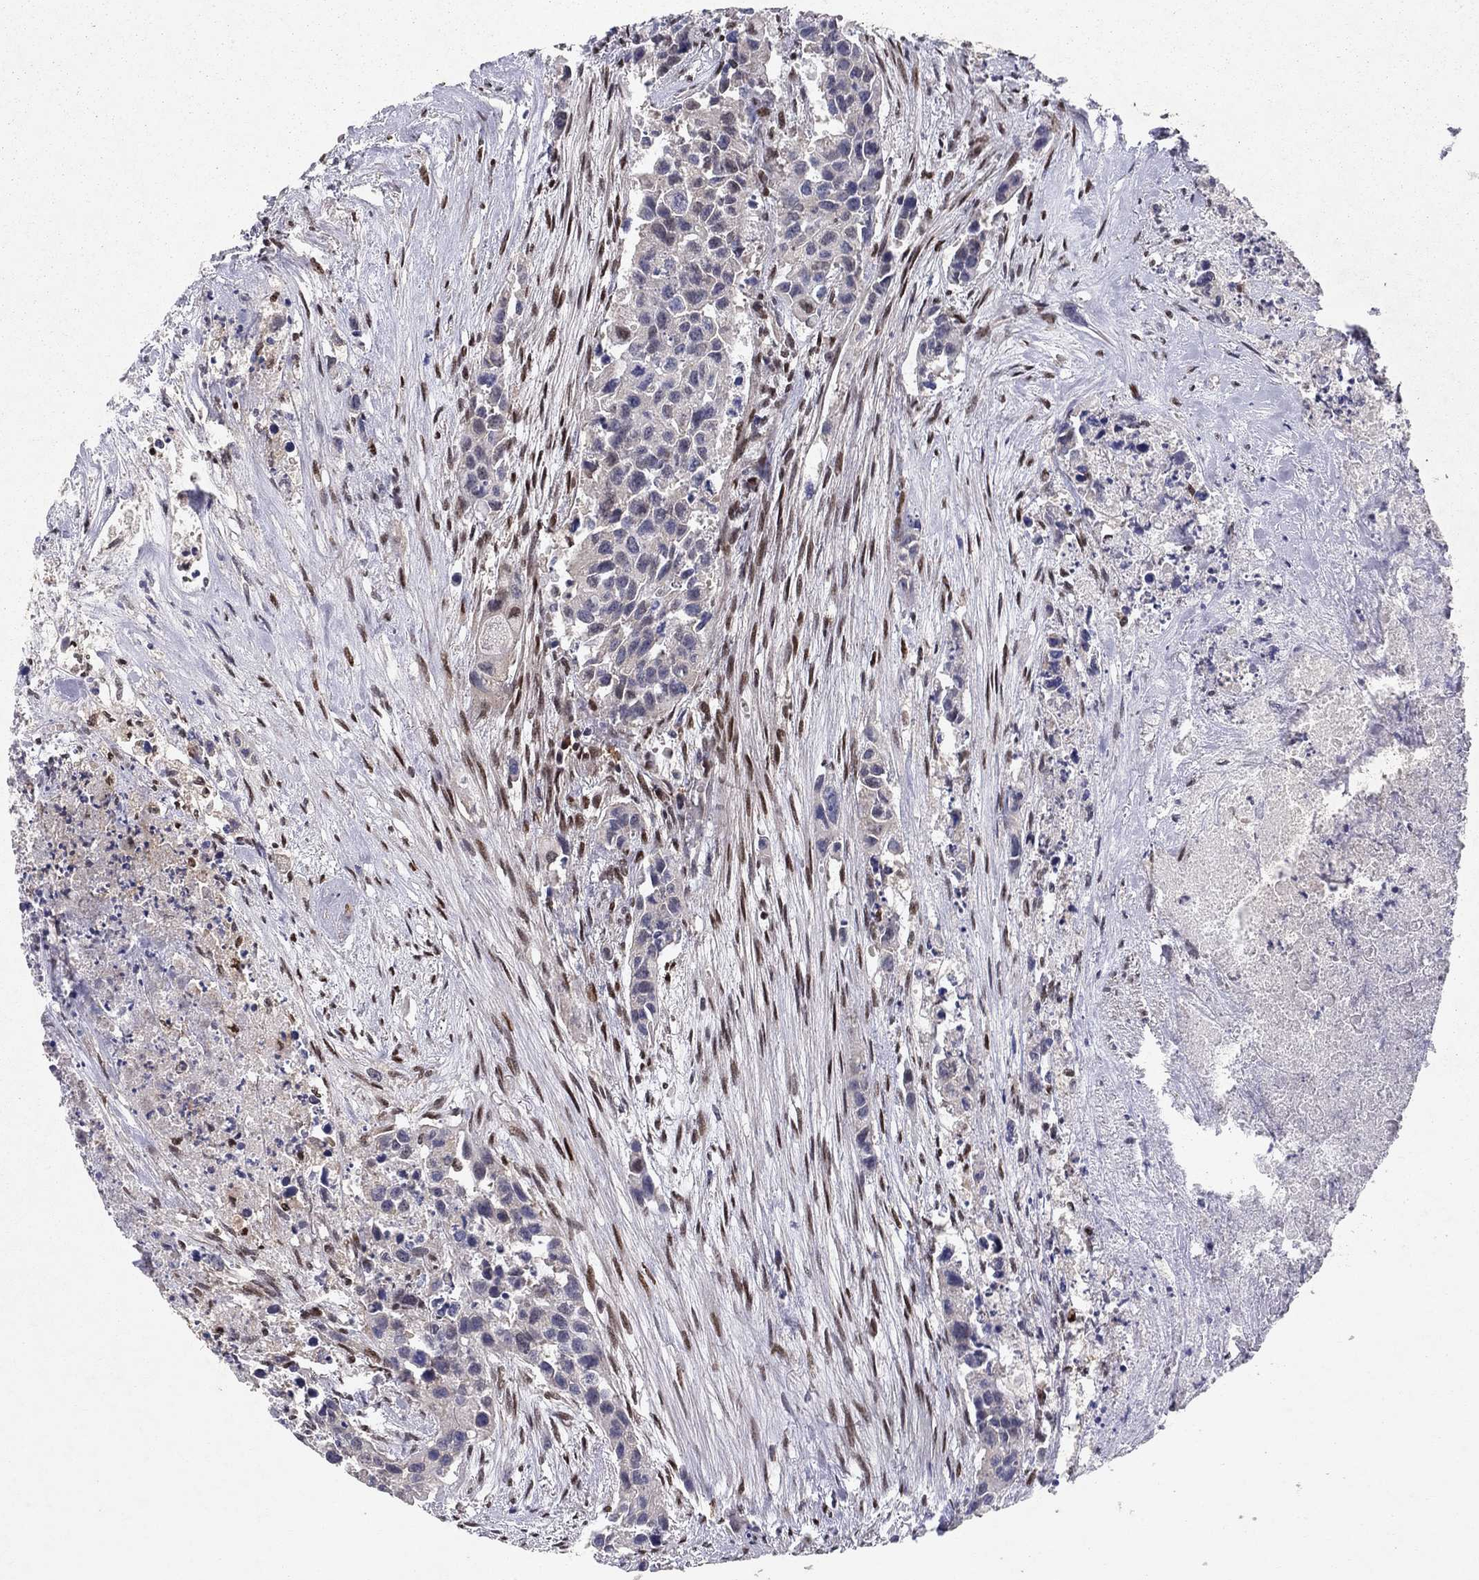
{"staining": {"intensity": "negative", "quantity": "none", "location": "none"}, "tissue": "urothelial cancer", "cell_type": "Tumor cells", "image_type": "cancer", "snomed": [{"axis": "morphology", "description": "Urothelial carcinoma, High grade"}, {"axis": "topography", "description": "Urinary bladder"}], "caption": "Immunohistochemical staining of urothelial cancer shows no significant expression in tumor cells. The staining is performed using DAB brown chromogen with nuclei counter-stained in using hematoxylin.", "gene": "CRTC1", "patient": {"sex": "female", "age": 73}}